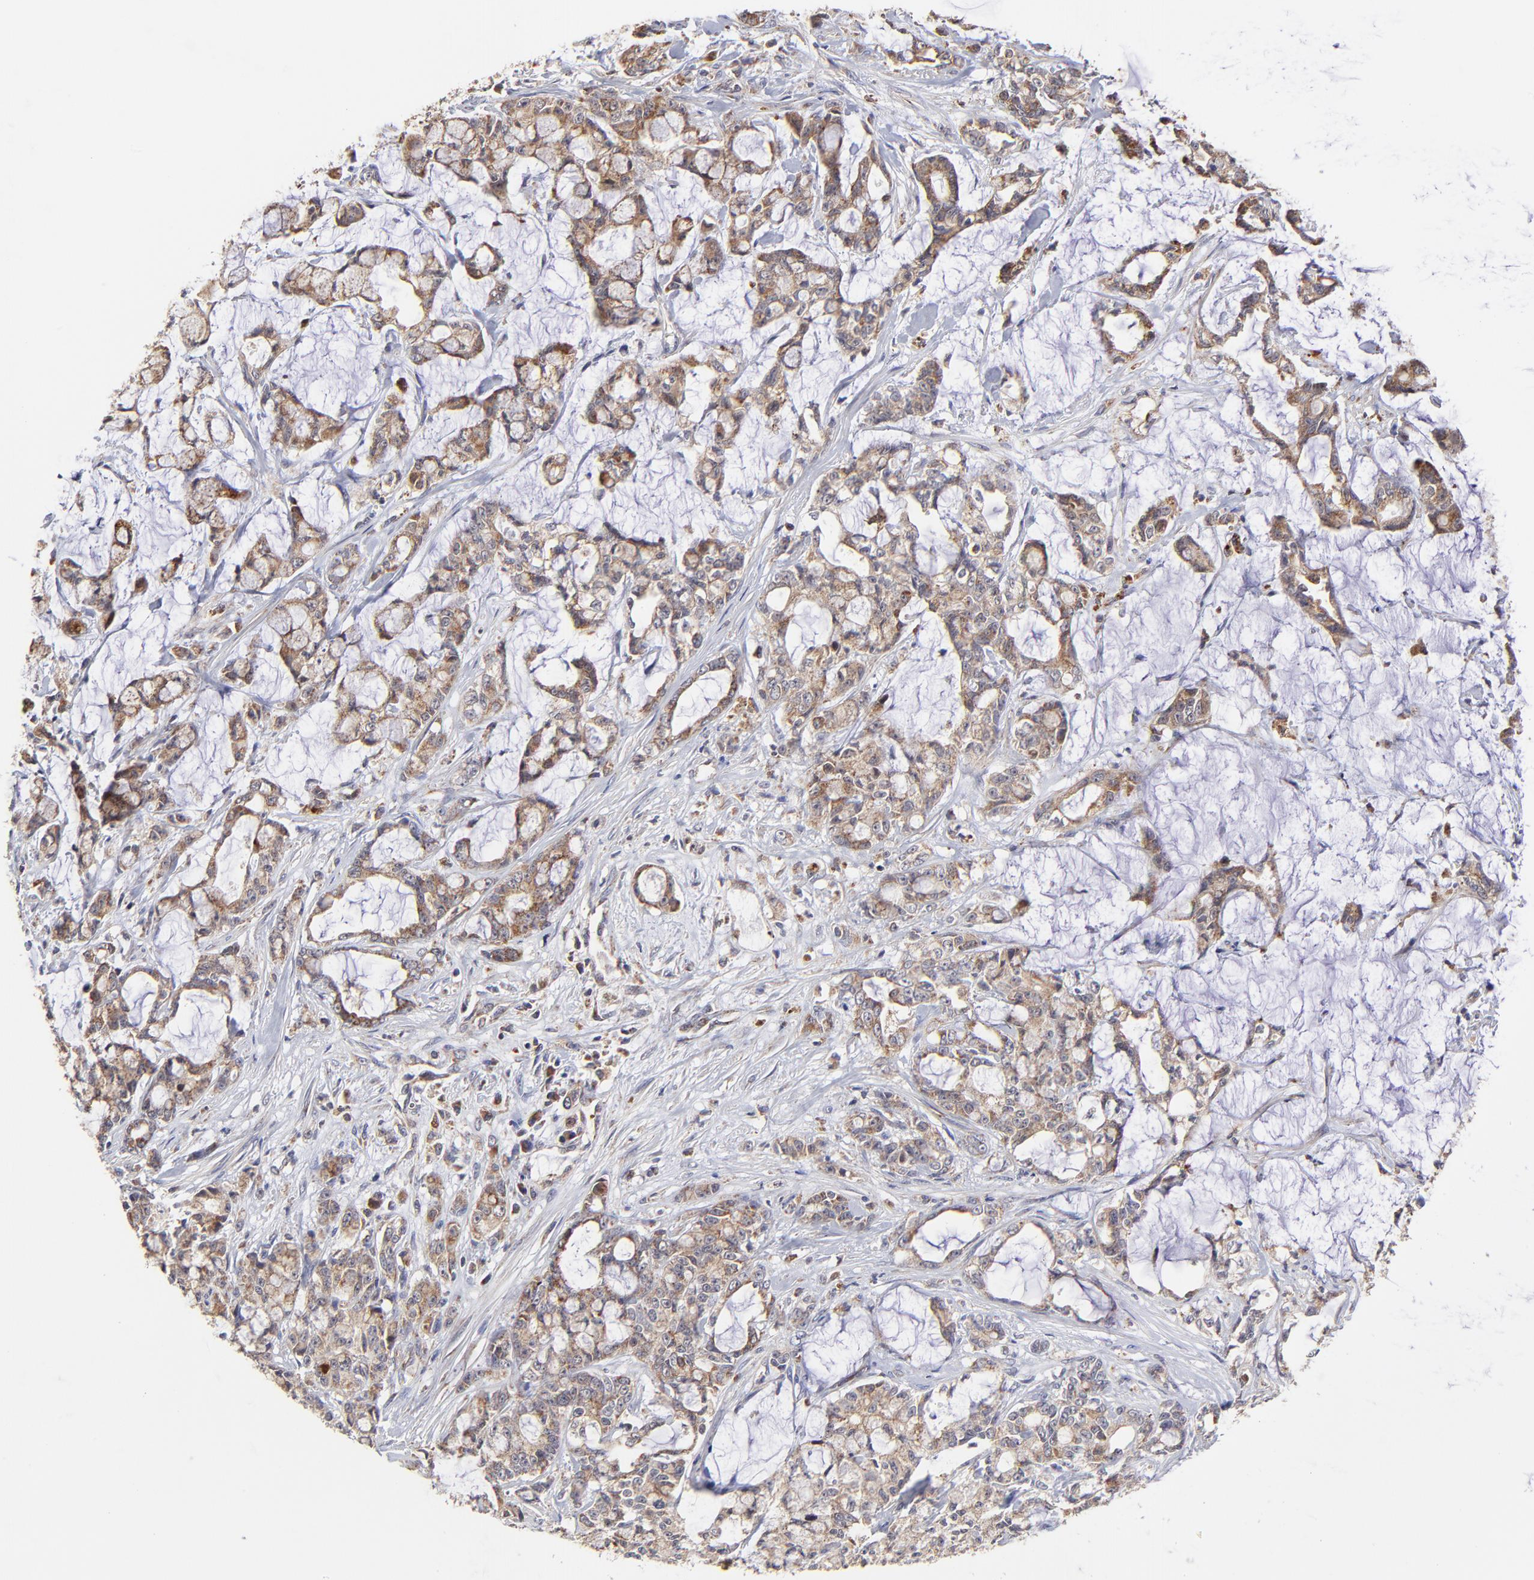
{"staining": {"intensity": "weak", "quantity": ">75%", "location": "cytoplasmic/membranous"}, "tissue": "pancreatic cancer", "cell_type": "Tumor cells", "image_type": "cancer", "snomed": [{"axis": "morphology", "description": "Adenocarcinoma, NOS"}, {"axis": "topography", "description": "Pancreas"}], "caption": "Approximately >75% of tumor cells in adenocarcinoma (pancreatic) show weak cytoplasmic/membranous protein staining as visualized by brown immunohistochemical staining.", "gene": "MAP2K7", "patient": {"sex": "female", "age": 73}}